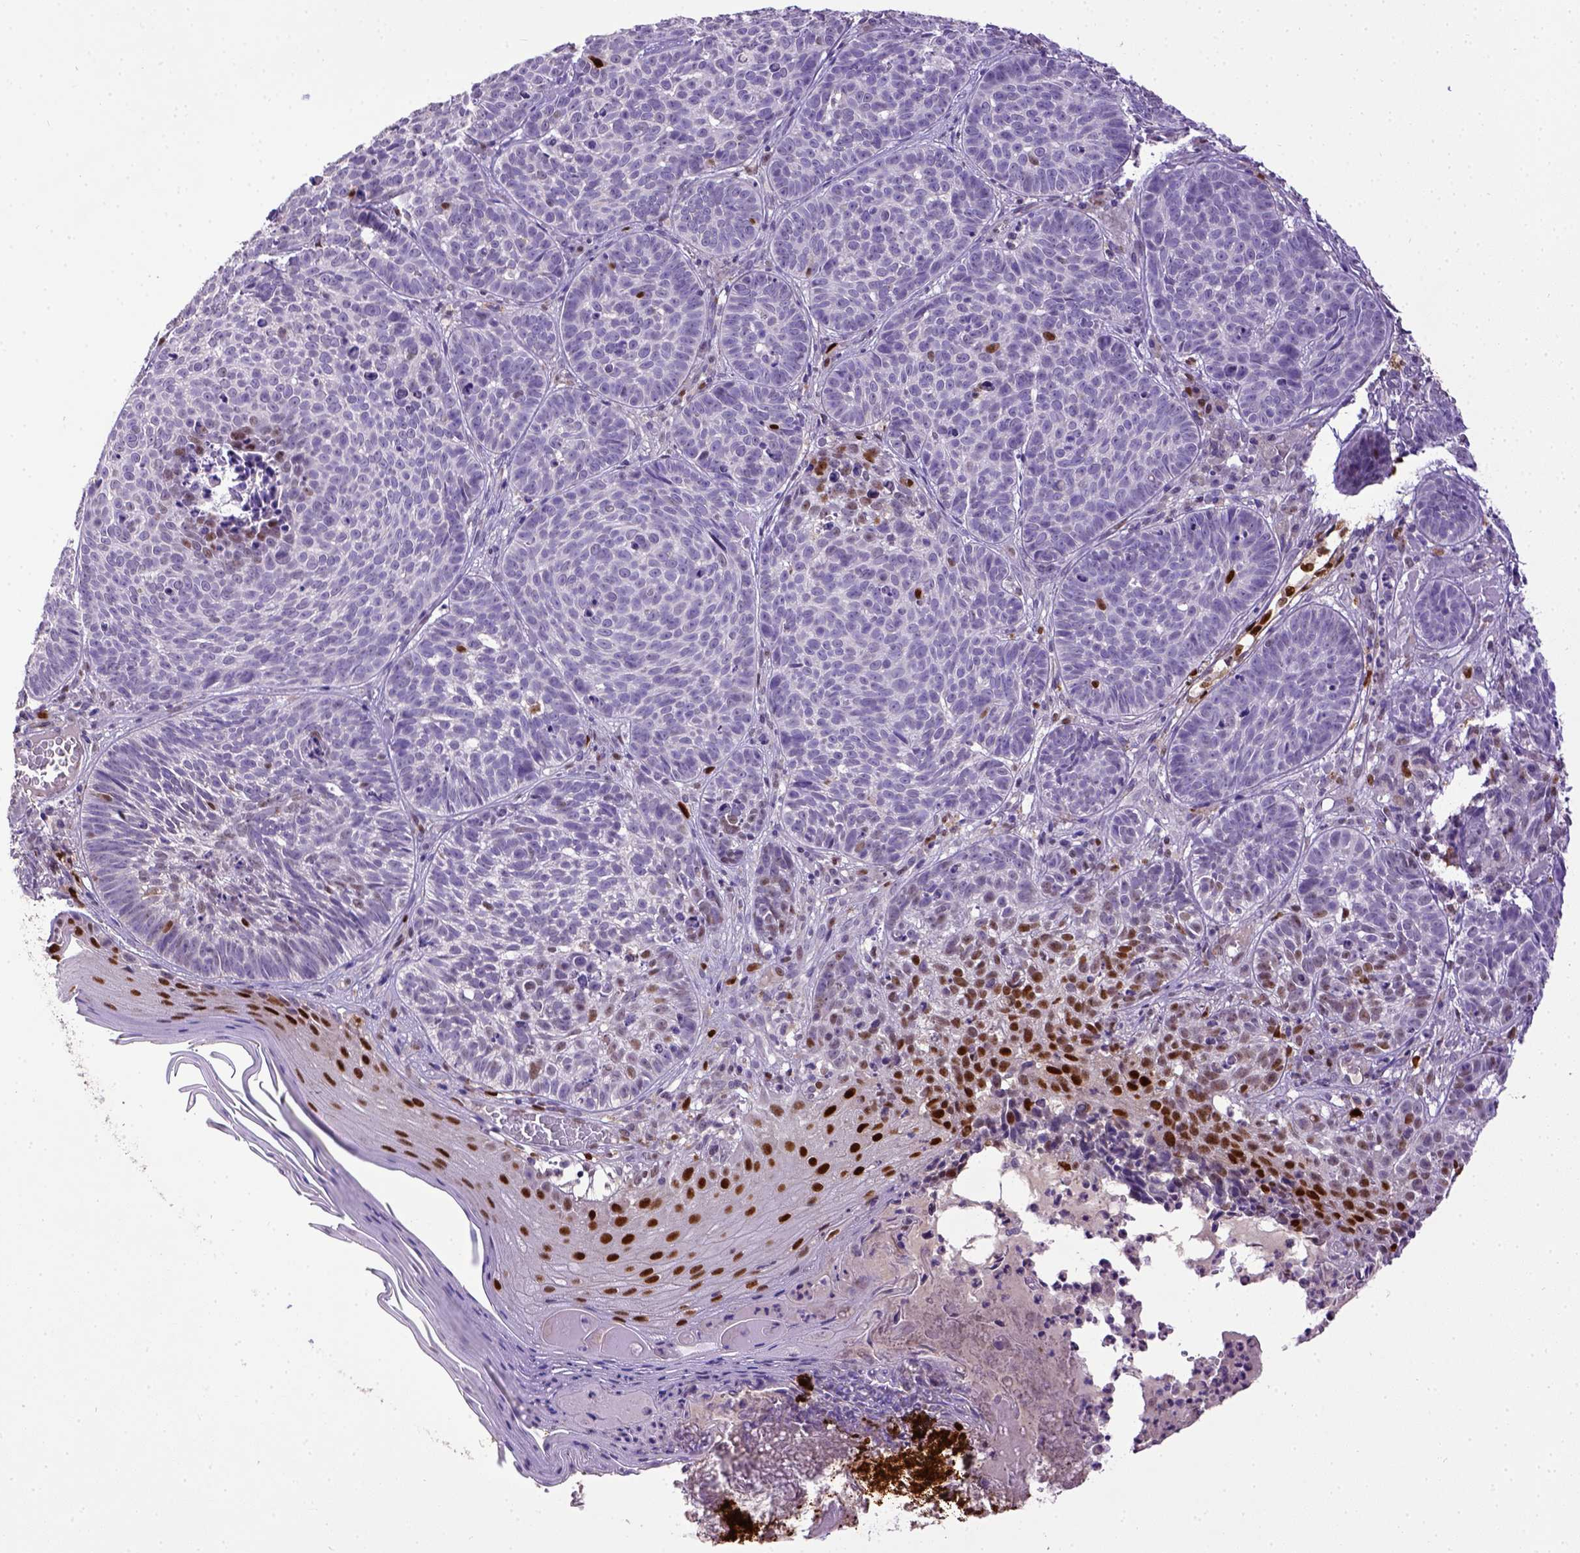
{"staining": {"intensity": "strong", "quantity": "<25%", "location": "nuclear"}, "tissue": "skin cancer", "cell_type": "Tumor cells", "image_type": "cancer", "snomed": [{"axis": "morphology", "description": "Basal cell carcinoma"}, {"axis": "topography", "description": "Skin"}], "caption": "Basal cell carcinoma (skin) stained with immunohistochemistry (IHC) reveals strong nuclear staining in about <25% of tumor cells. The staining is performed using DAB (3,3'-diaminobenzidine) brown chromogen to label protein expression. The nuclei are counter-stained blue using hematoxylin.", "gene": "CDKN1A", "patient": {"sex": "male", "age": 90}}